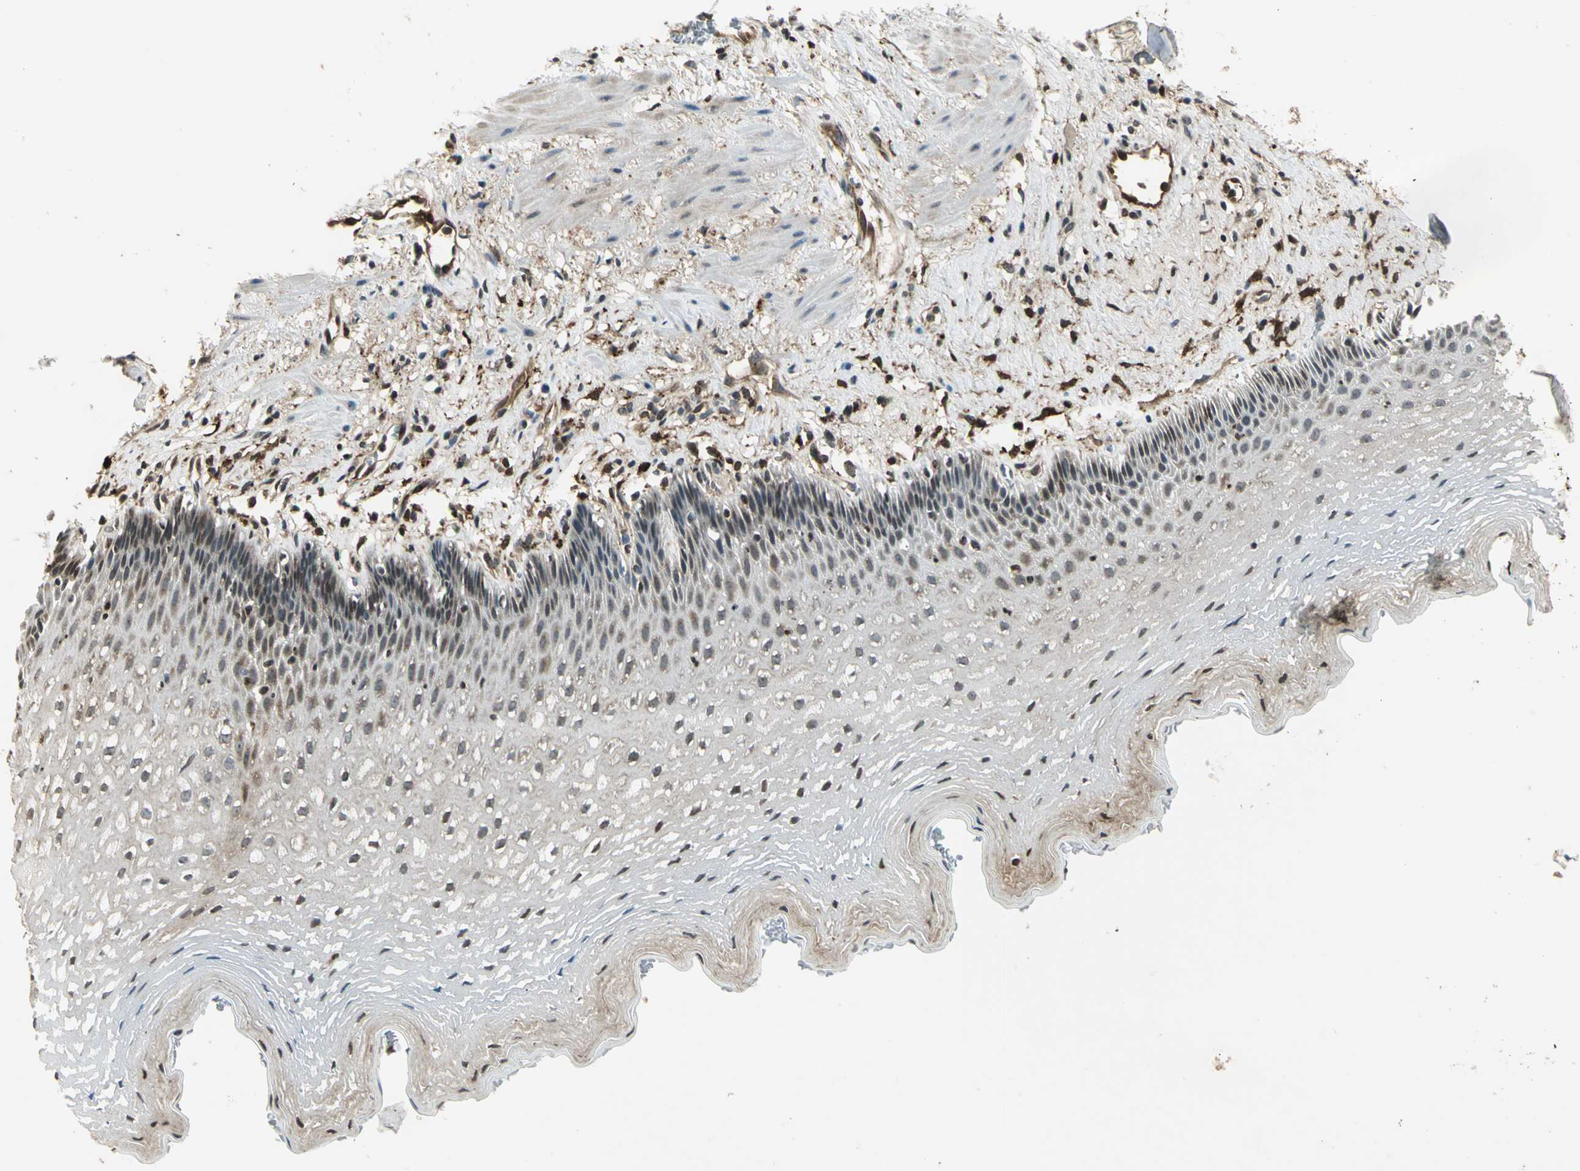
{"staining": {"intensity": "weak", "quantity": "25%-75%", "location": "cytoplasmic/membranous"}, "tissue": "esophagus", "cell_type": "Squamous epithelial cells", "image_type": "normal", "snomed": [{"axis": "morphology", "description": "Normal tissue, NOS"}, {"axis": "topography", "description": "Esophagus"}], "caption": "Immunohistochemistry of normal human esophagus displays low levels of weak cytoplasmic/membranous staining in approximately 25%-75% of squamous epithelial cells. The staining is performed using DAB brown chromogen to label protein expression. The nuclei are counter-stained blue using hematoxylin.", "gene": "LGALS3", "patient": {"sex": "female", "age": 70}}